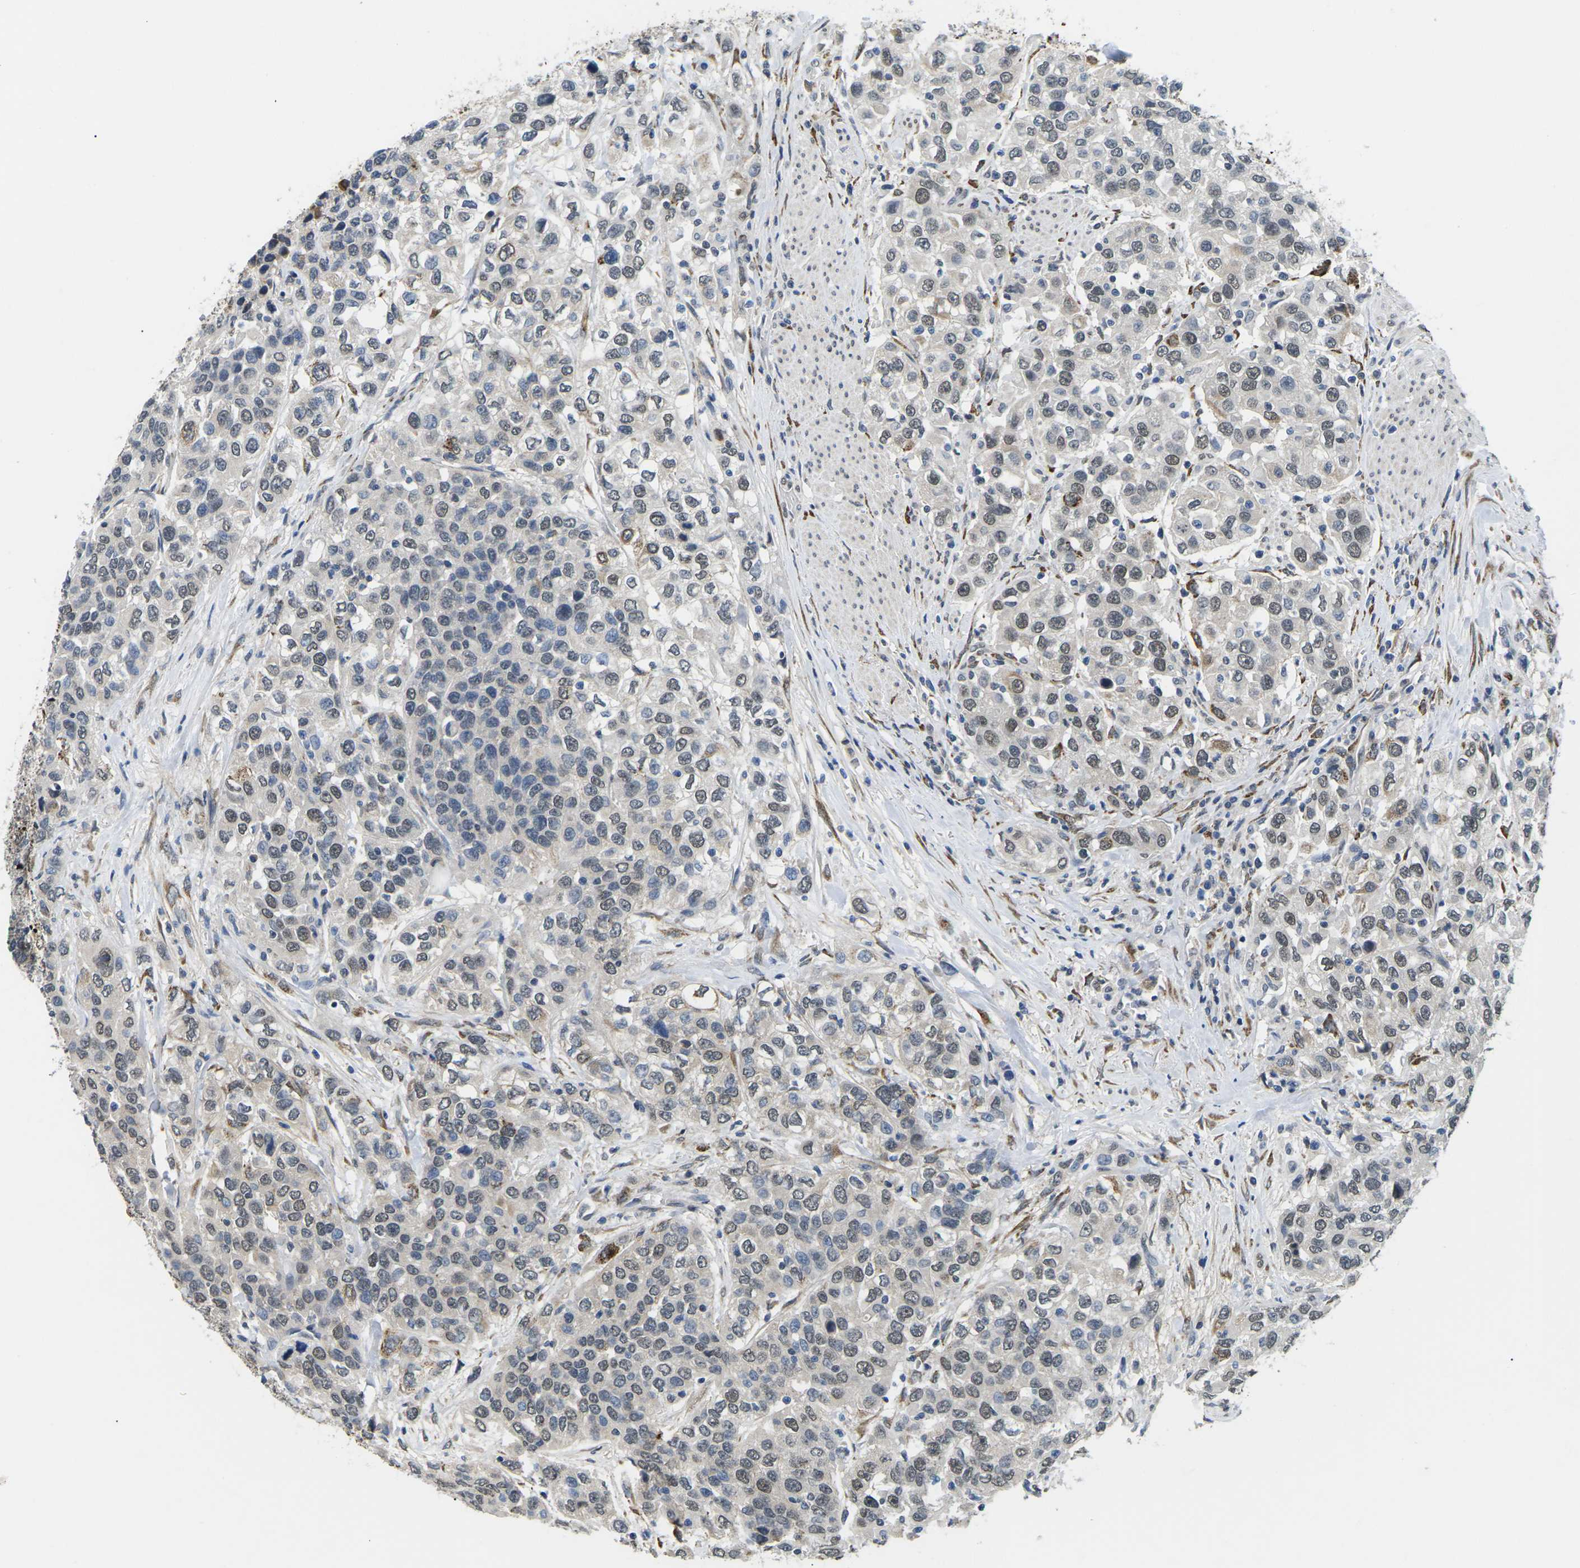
{"staining": {"intensity": "weak", "quantity": "25%-75%", "location": "nuclear"}, "tissue": "urothelial cancer", "cell_type": "Tumor cells", "image_type": "cancer", "snomed": [{"axis": "morphology", "description": "Urothelial carcinoma, High grade"}, {"axis": "topography", "description": "Urinary bladder"}], "caption": "Tumor cells display low levels of weak nuclear expression in about 25%-75% of cells in human high-grade urothelial carcinoma. The protein is stained brown, and the nuclei are stained in blue (DAB (3,3'-diaminobenzidine) IHC with brightfield microscopy, high magnification).", "gene": "SCNN1B", "patient": {"sex": "female", "age": 80}}